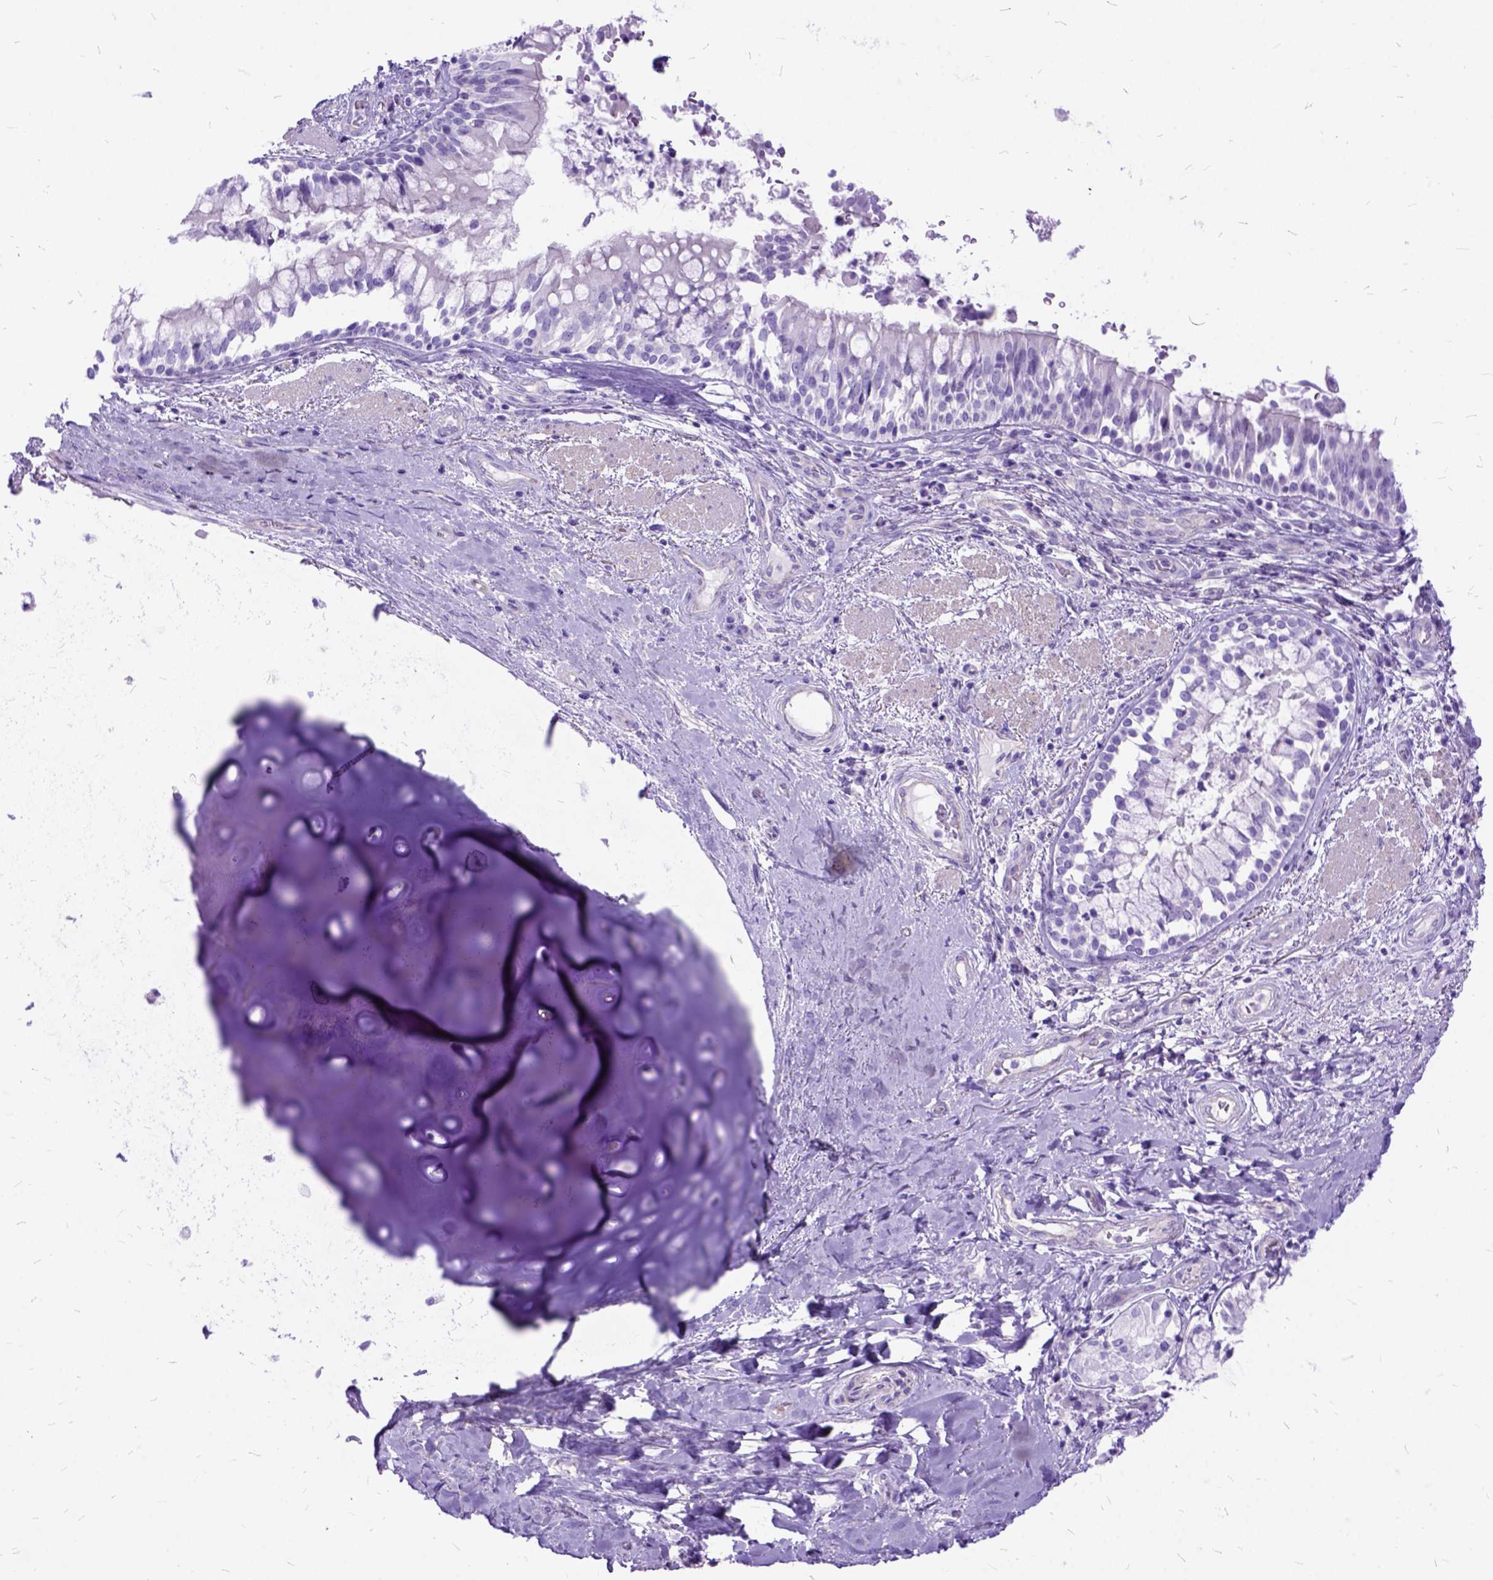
{"staining": {"intensity": "negative", "quantity": "none", "location": "none"}, "tissue": "soft tissue", "cell_type": "Chondrocytes", "image_type": "normal", "snomed": [{"axis": "morphology", "description": "Normal tissue, NOS"}, {"axis": "topography", "description": "Cartilage tissue"}, {"axis": "topography", "description": "Bronchus"}], "caption": "This image is of unremarkable soft tissue stained with IHC to label a protein in brown with the nuclei are counter-stained blue. There is no expression in chondrocytes. (Stains: DAB (3,3'-diaminobenzidine) immunohistochemistry (IHC) with hematoxylin counter stain, Microscopy: brightfield microscopy at high magnification).", "gene": "ARL9", "patient": {"sex": "male", "age": 64}}